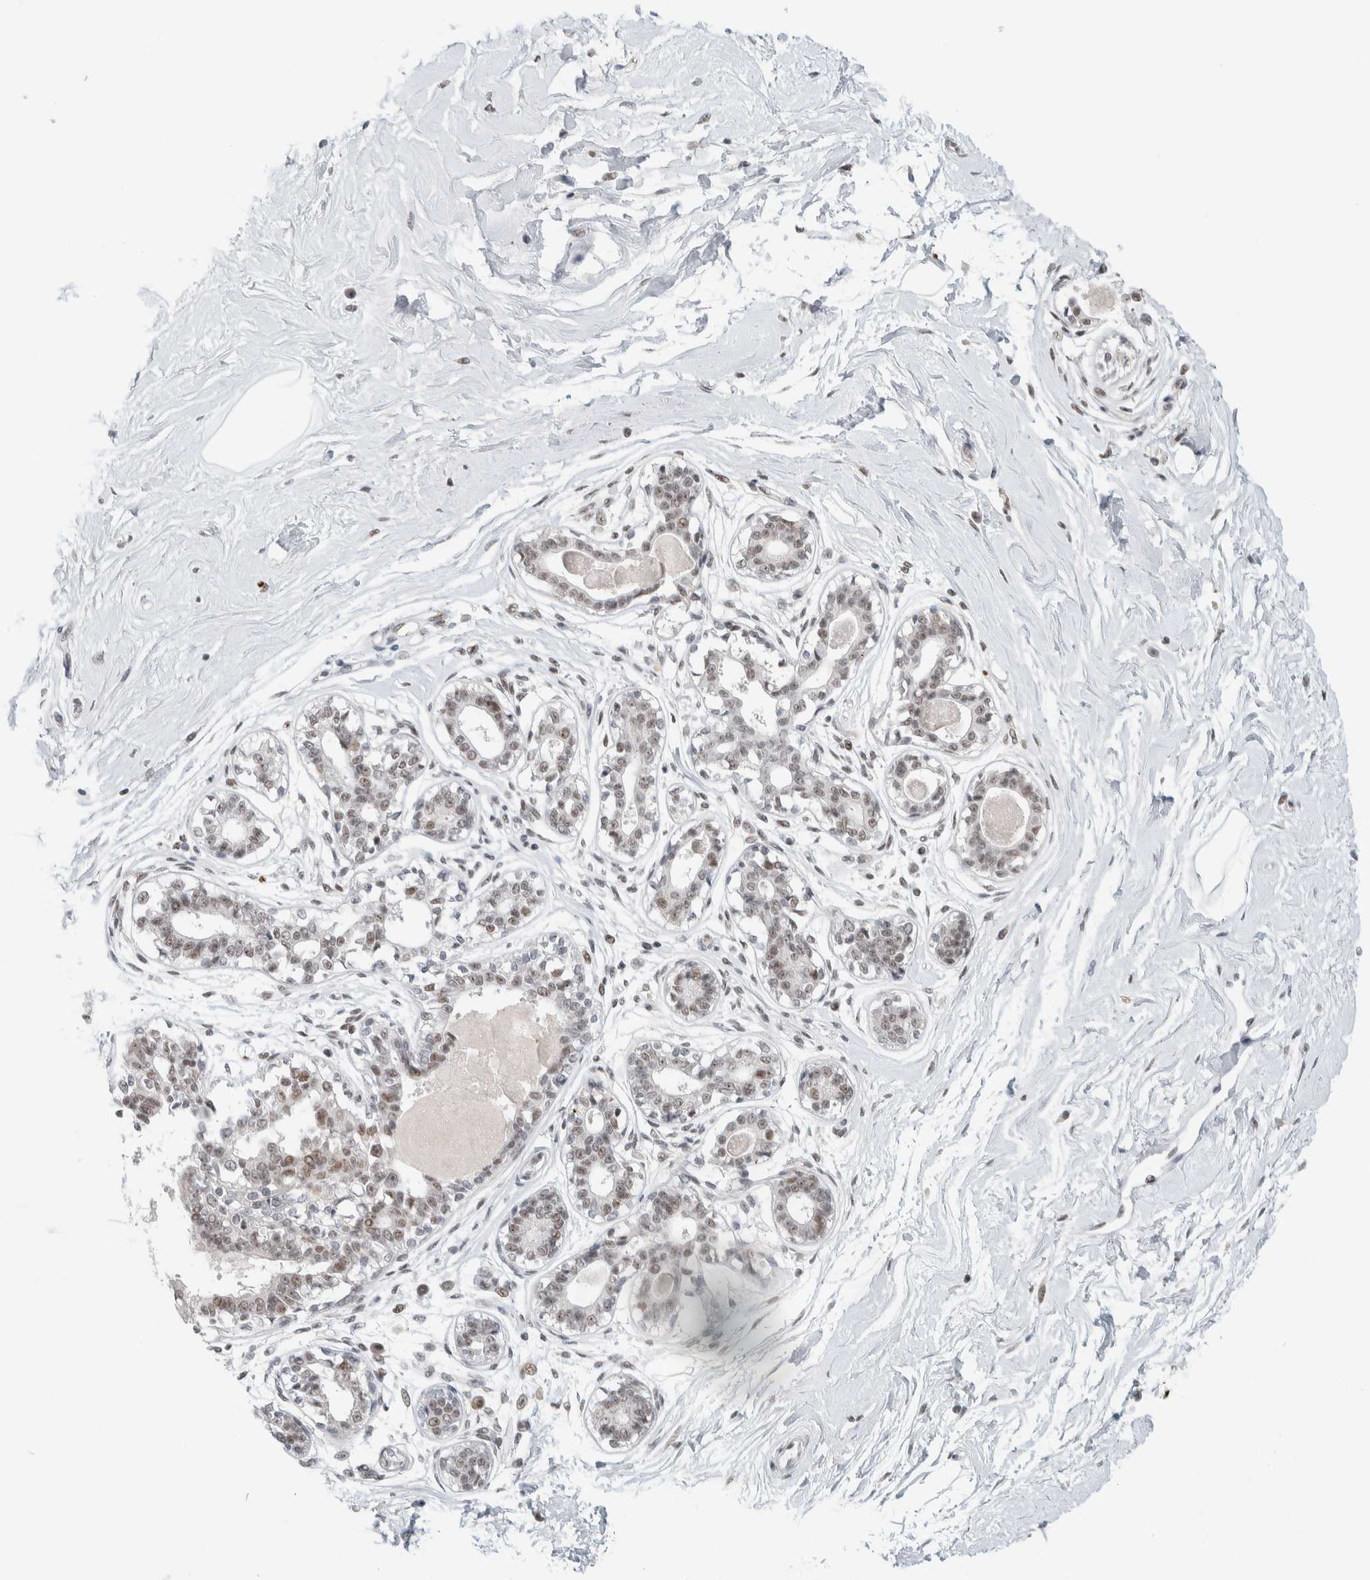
{"staining": {"intensity": "negative", "quantity": "none", "location": "none"}, "tissue": "breast", "cell_type": "Adipocytes", "image_type": "normal", "snomed": [{"axis": "morphology", "description": "Normal tissue, NOS"}, {"axis": "topography", "description": "Breast"}], "caption": "A histopathology image of breast stained for a protein shows no brown staining in adipocytes. (Immunohistochemistry (ihc), brightfield microscopy, high magnification).", "gene": "ZBTB2", "patient": {"sex": "female", "age": 45}}